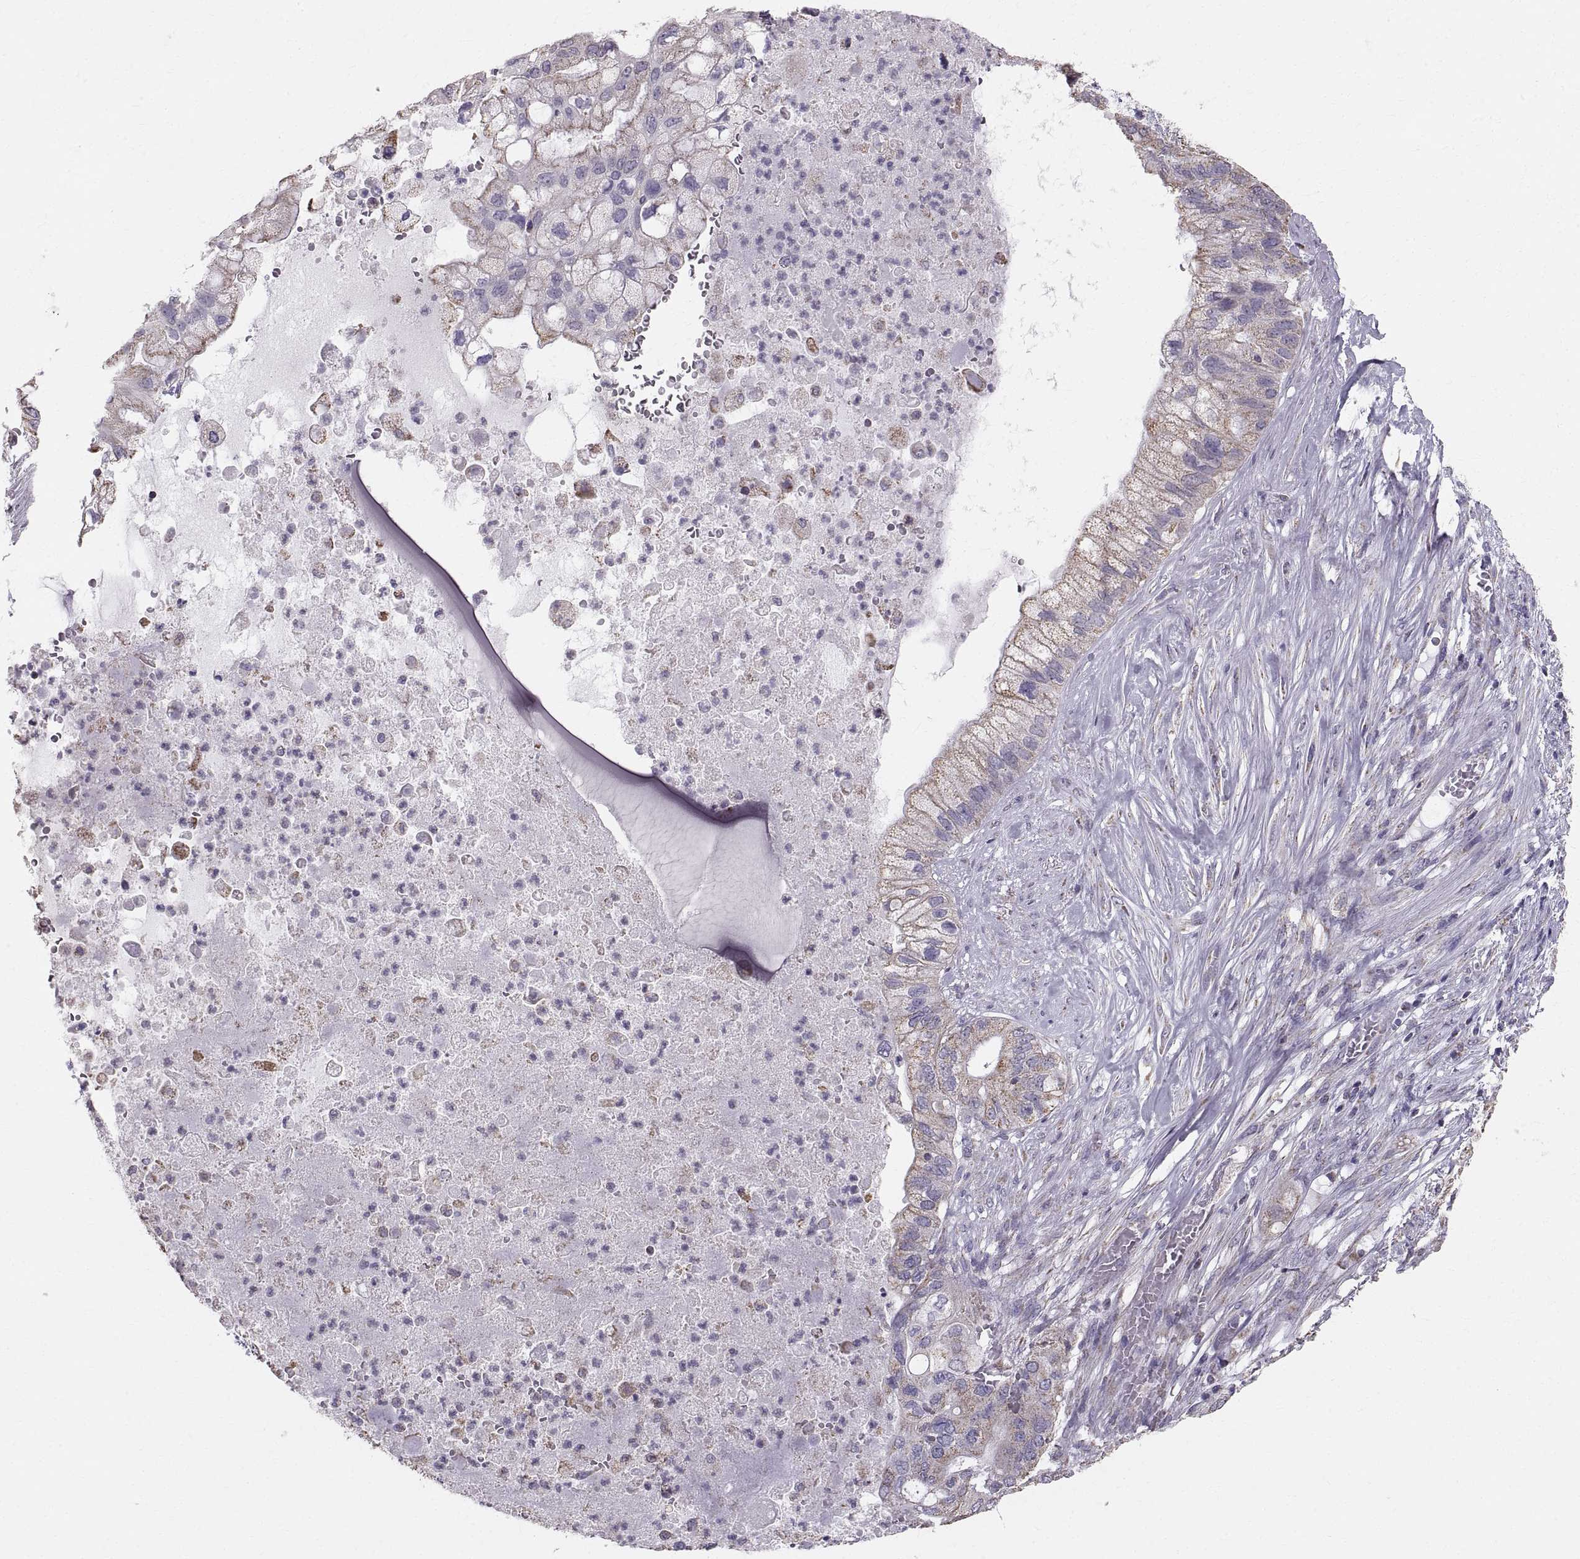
{"staining": {"intensity": "weak", "quantity": "25%-75%", "location": "cytoplasmic/membranous"}, "tissue": "pancreatic cancer", "cell_type": "Tumor cells", "image_type": "cancer", "snomed": [{"axis": "morphology", "description": "Adenocarcinoma, NOS"}, {"axis": "topography", "description": "Pancreas"}], "caption": "An image of adenocarcinoma (pancreatic) stained for a protein displays weak cytoplasmic/membranous brown staining in tumor cells.", "gene": "STMND1", "patient": {"sex": "female", "age": 72}}